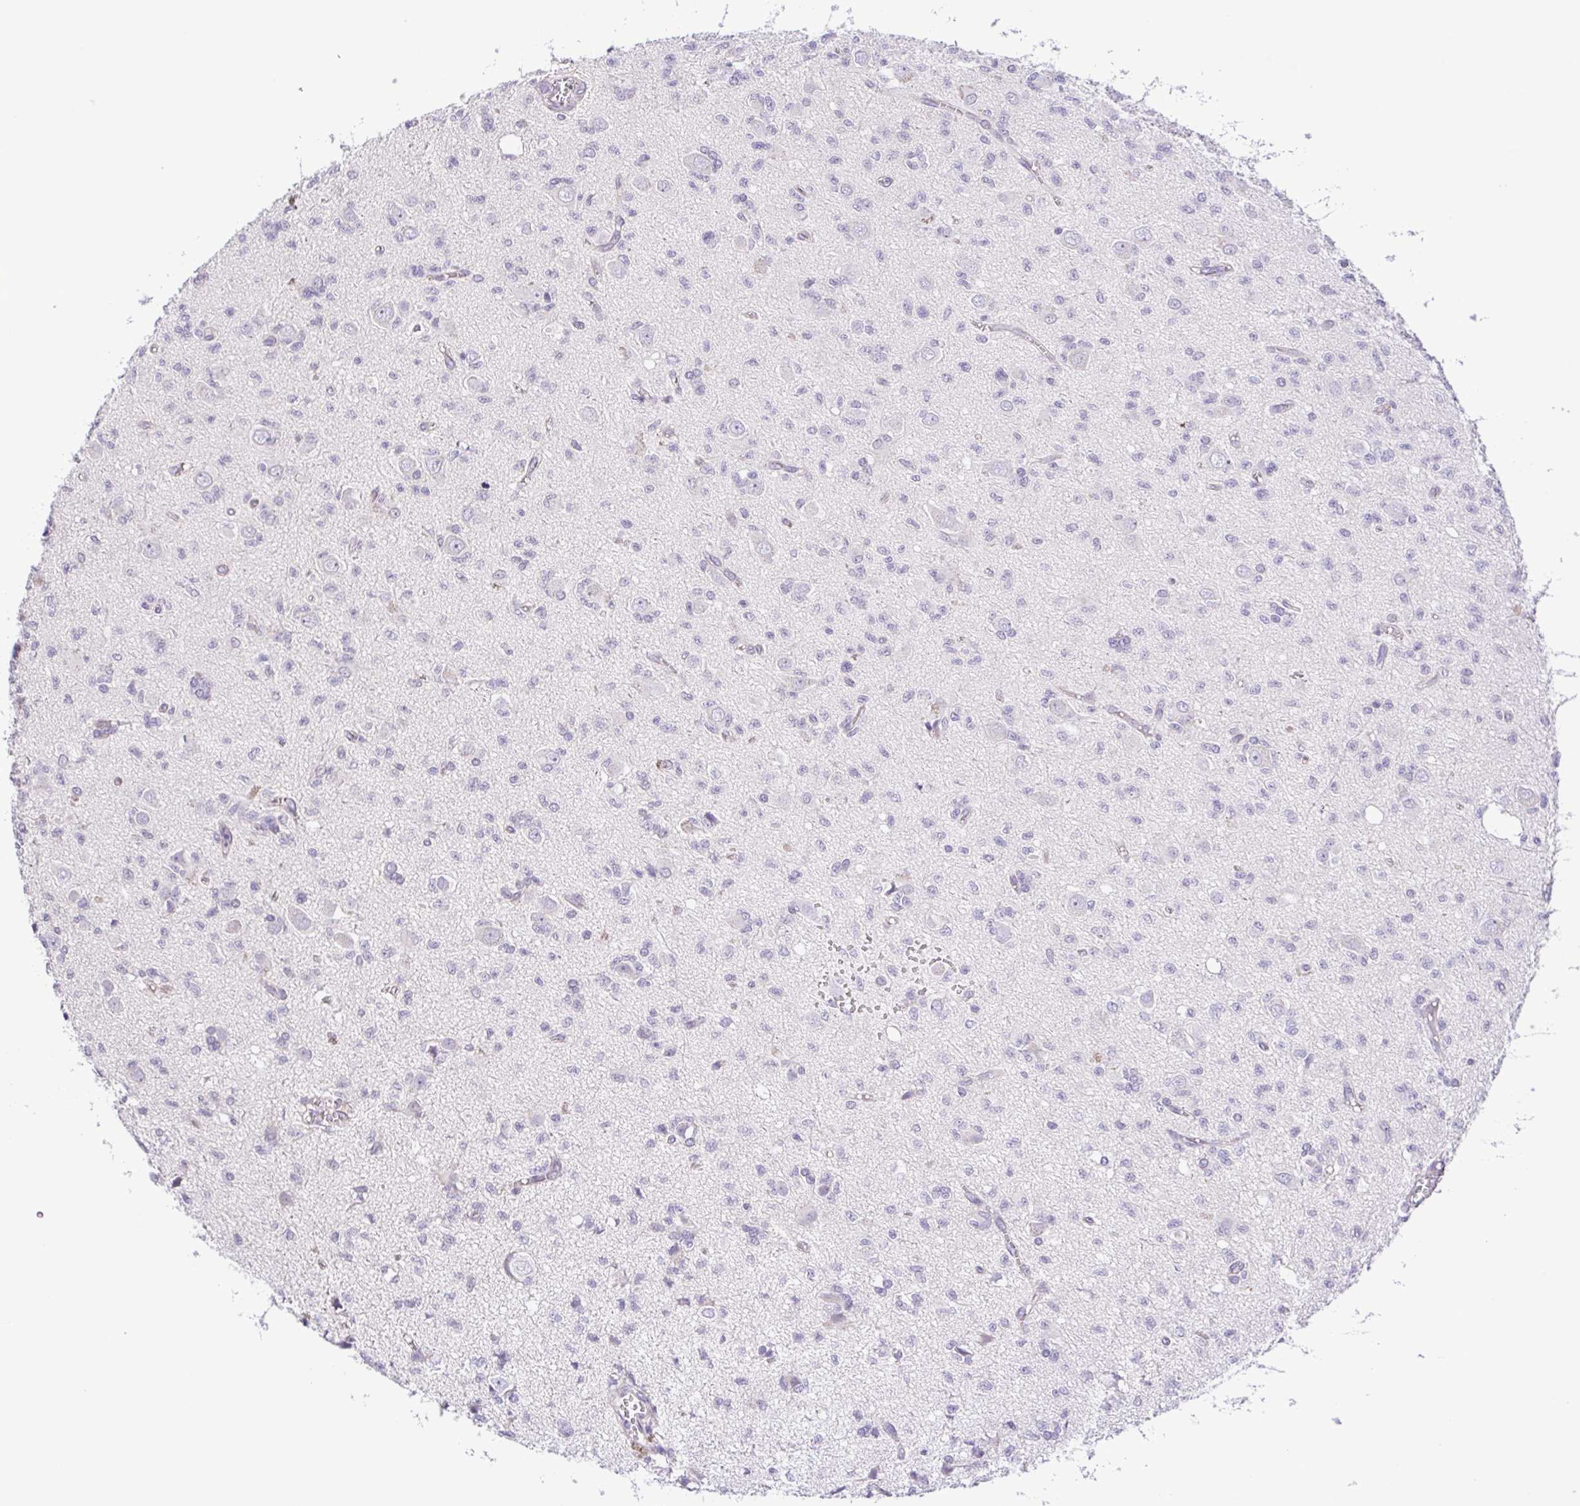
{"staining": {"intensity": "negative", "quantity": "none", "location": "none"}, "tissue": "glioma", "cell_type": "Tumor cells", "image_type": "cancer", "snomed": [{"axis": "morphology", "description": "Glioma, malignant, Low grade"}, {"axis": "topography", "description": "Brain"}], "caption": "The photomicrograph reveals no significant staining in tumor cells of glioma.", "gene": "IL1RN", "patient": {"sex": "male", "age": 64}}